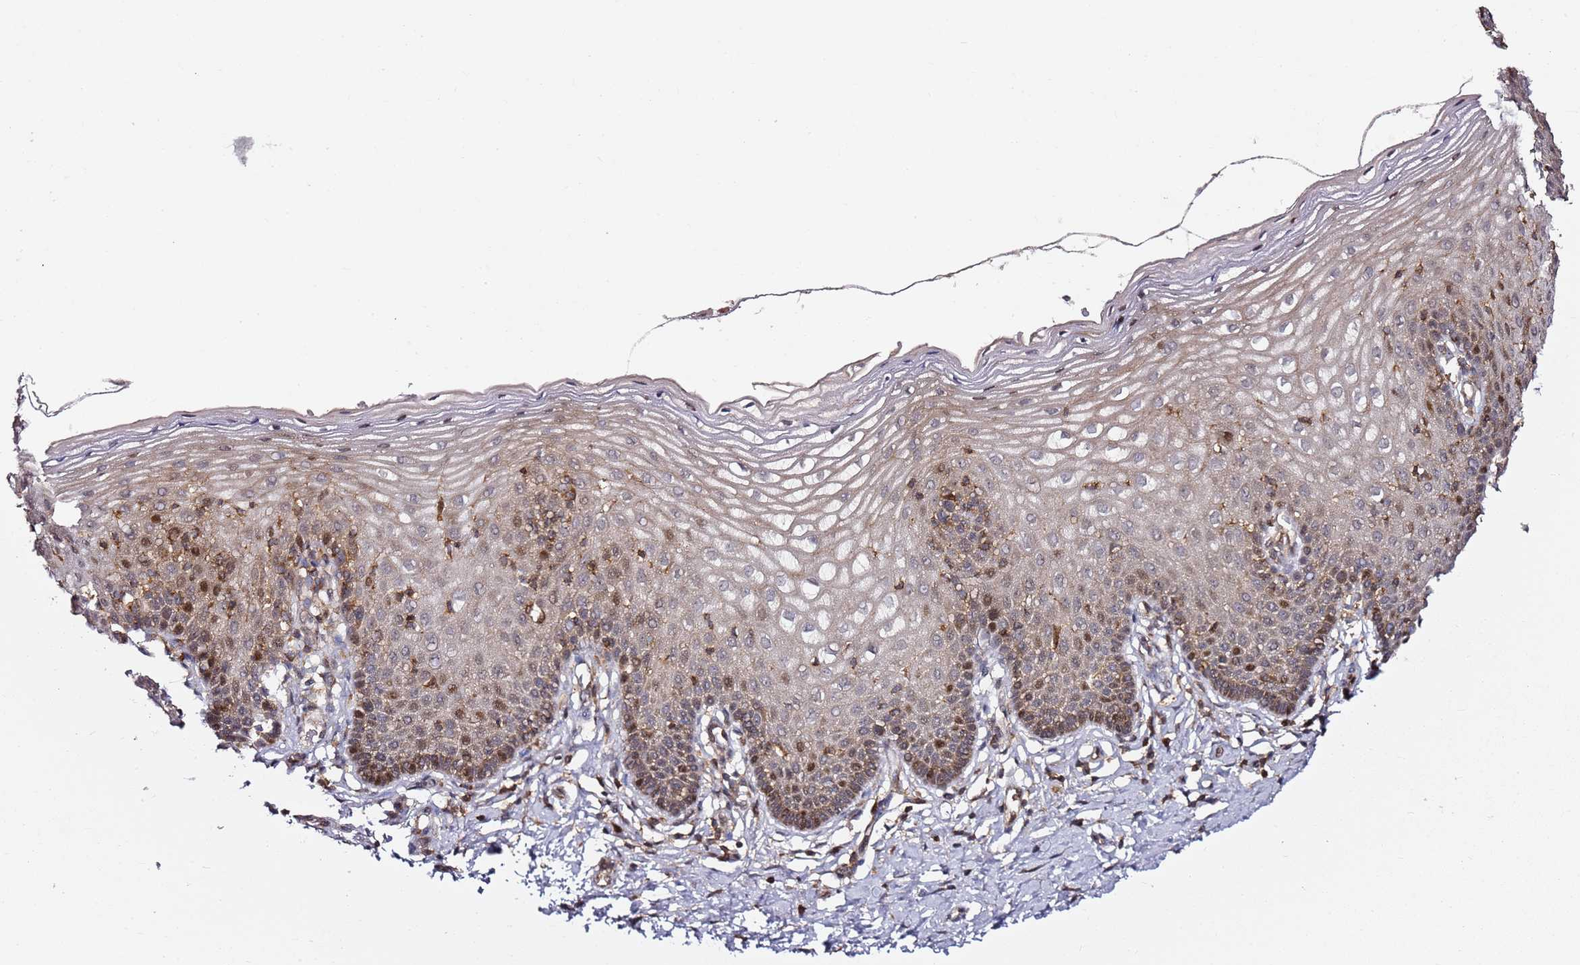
{"staining": {"intensity": "weak", "quantity": ">75%", "location": "nuclear"}, "tissue": "cervix", "cell_type": "Glandular cells", "image_type": "normal", "snomed": [{"axis": "morphology", "description": "Normal tissue, NOS"}, {"axis": "topography", "description": "Cervix"}], "caption": "Immunohistochemistry (IHC) micrograph of normal cervix: human cervix stained using IHC reveals low levels of weak protein expression localized specifically in the nuclear of glandular cells, appearing as a nuclear brown color.", "gene": "PRMT7", "patient": {"sex": "female", "age": 36}}